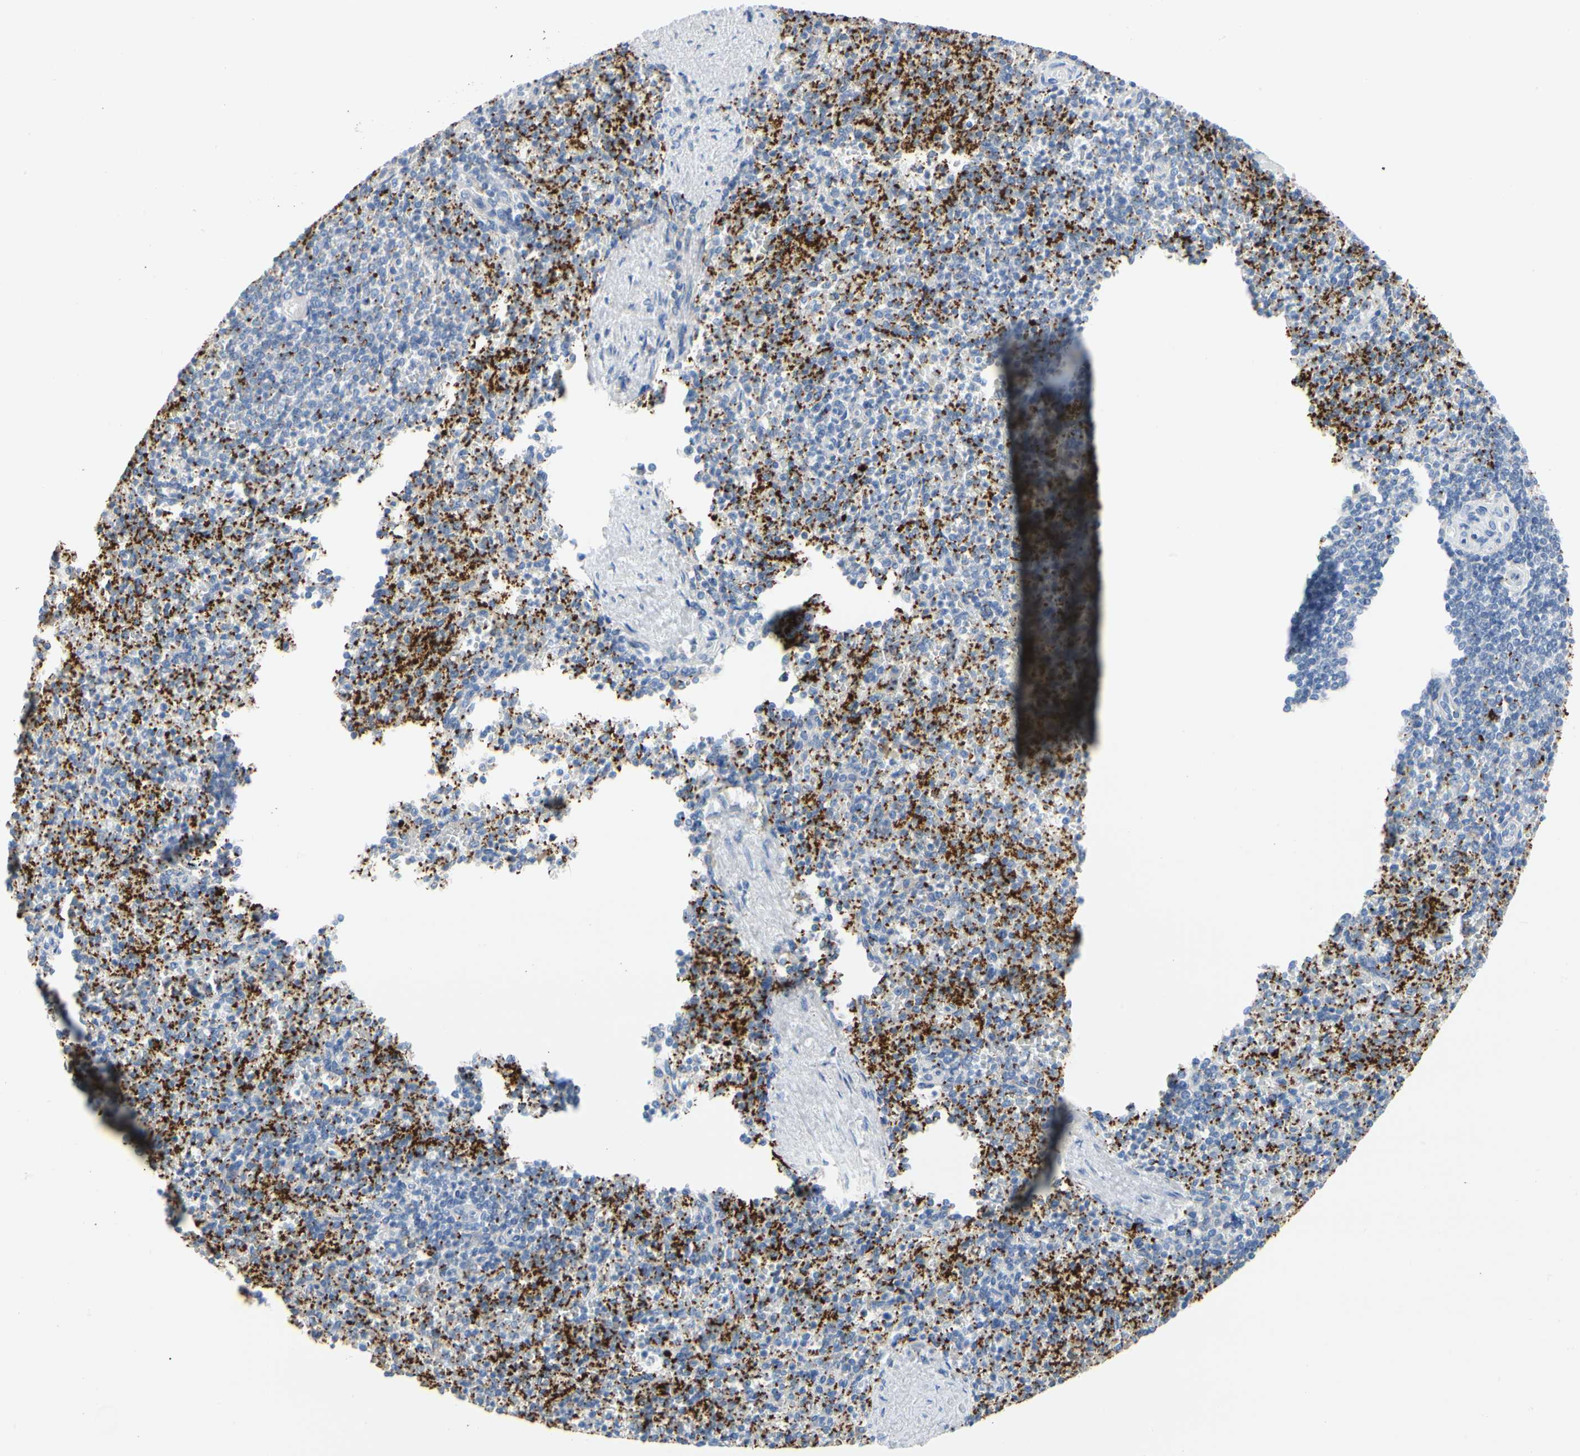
{"staining": {"intensity": "negative", "quantity": "none", "location": "none"}, "tissue": "spleen", "cell_type": "Cells in red pulp", "image_type": "normal", "snomed": [{"axis": "morphology", "description": "Normal tissue, NOS"}, {"axis": "topography", "description": "Spleen"}], "caption": "Cells in red pulp show no significant protein expression in benign spleen. (DAB (3,3'-diaminobenzidine) IHC, high magnification).", "gene": "FGB", "patient": {"sex": "female", "age": 74}}